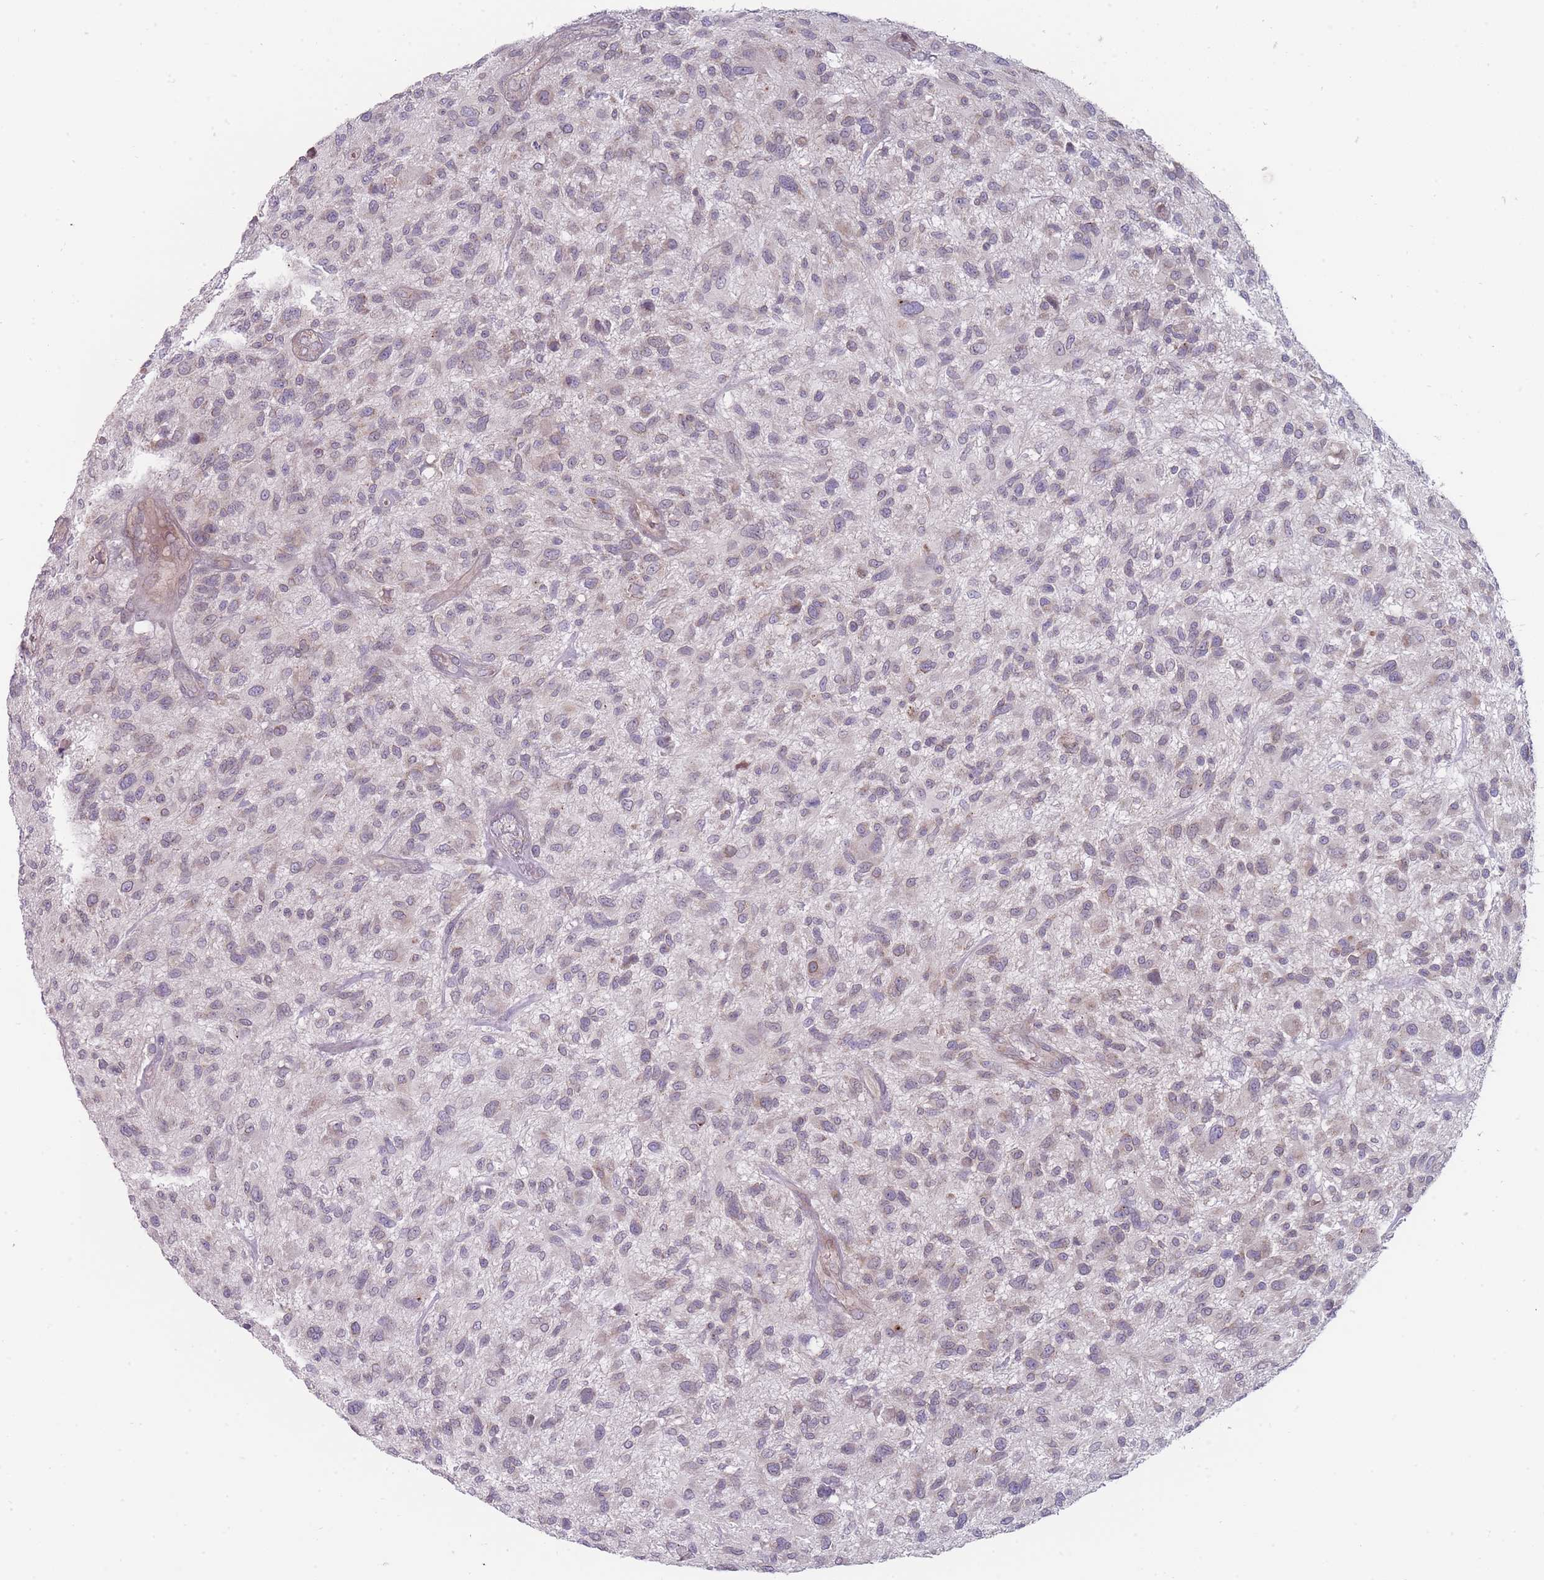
{"staining": {"intensity": "negative", "quantity": "none", "location": "none"}, "tissue": "glioma", "cell_type": "Tumor cells", "image_type": "cancer", "snomed": [{"axis": "morphology", "description": "Glioma, malignant, High grade"}, {"axis": "topography", "description": "Brain"}], "caption": "Tumor cells show no significant expression in glioma.", "gene": "PCDH12", "patient": {"sex": "male", "age": 47}}